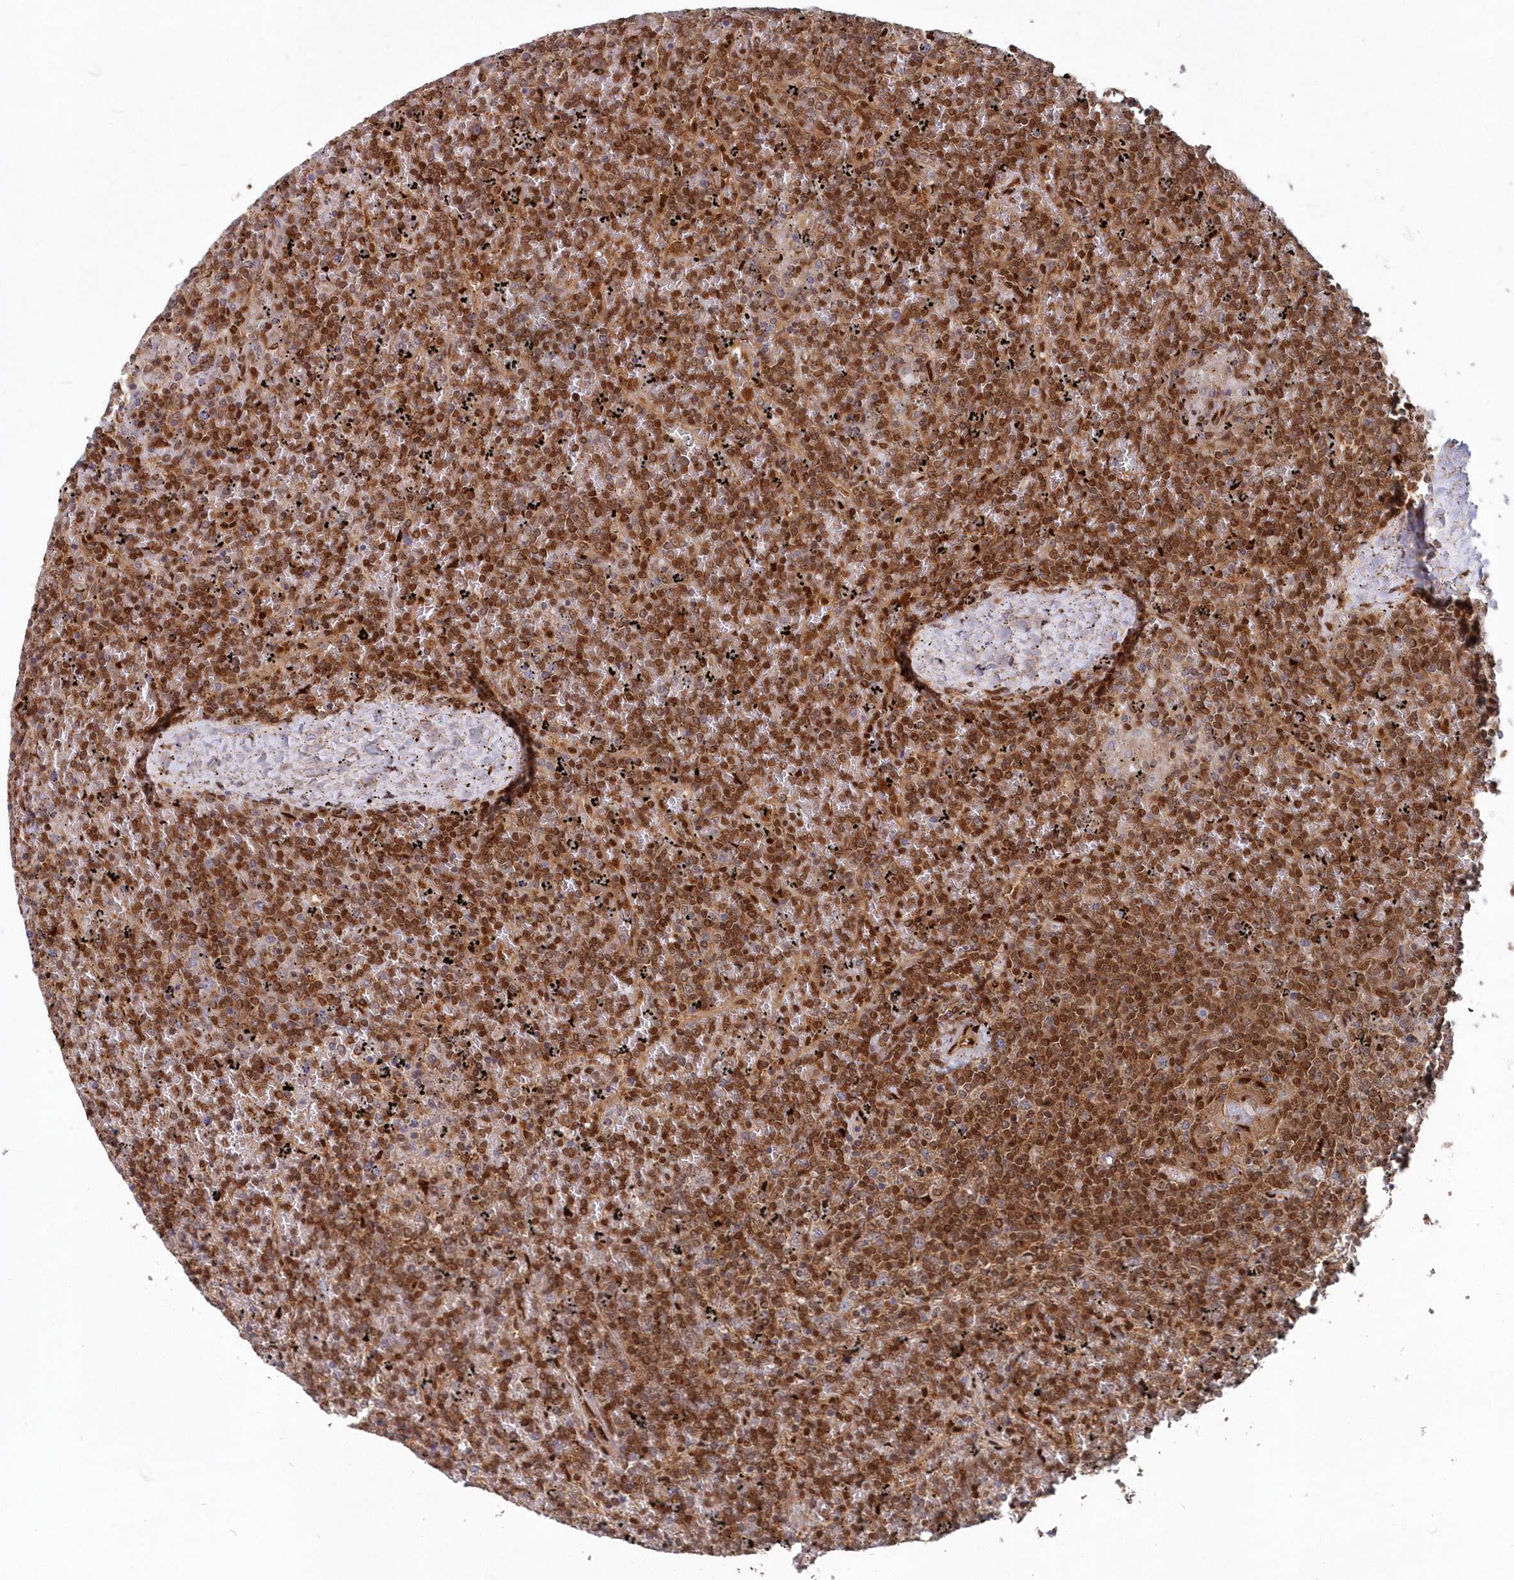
{"staining": {"intensity": "strong", "quantity": ">75%", "location": "cytoplasmic/membranous,nuclear"}, "tissue": "lymphoma", "cell_type": "Tumor cells", "image_type": "cancer", "snomed": [{"axis": "morphology", "description": "Malignant lymphoma, non-Hodgkin's type, Low grade"}, {"axis": "topography", "description": "Spleen"}], "caption": "Immunohistochemistry photomicrograph of lymphoma stained for a protein (brown), which displays high levels of strong cytoplasmic/membranous and nuclear positivity in about >75% of tumor cells.", "gene": "ABHD14B", "patient": {"sex": "female", "age": 19}}